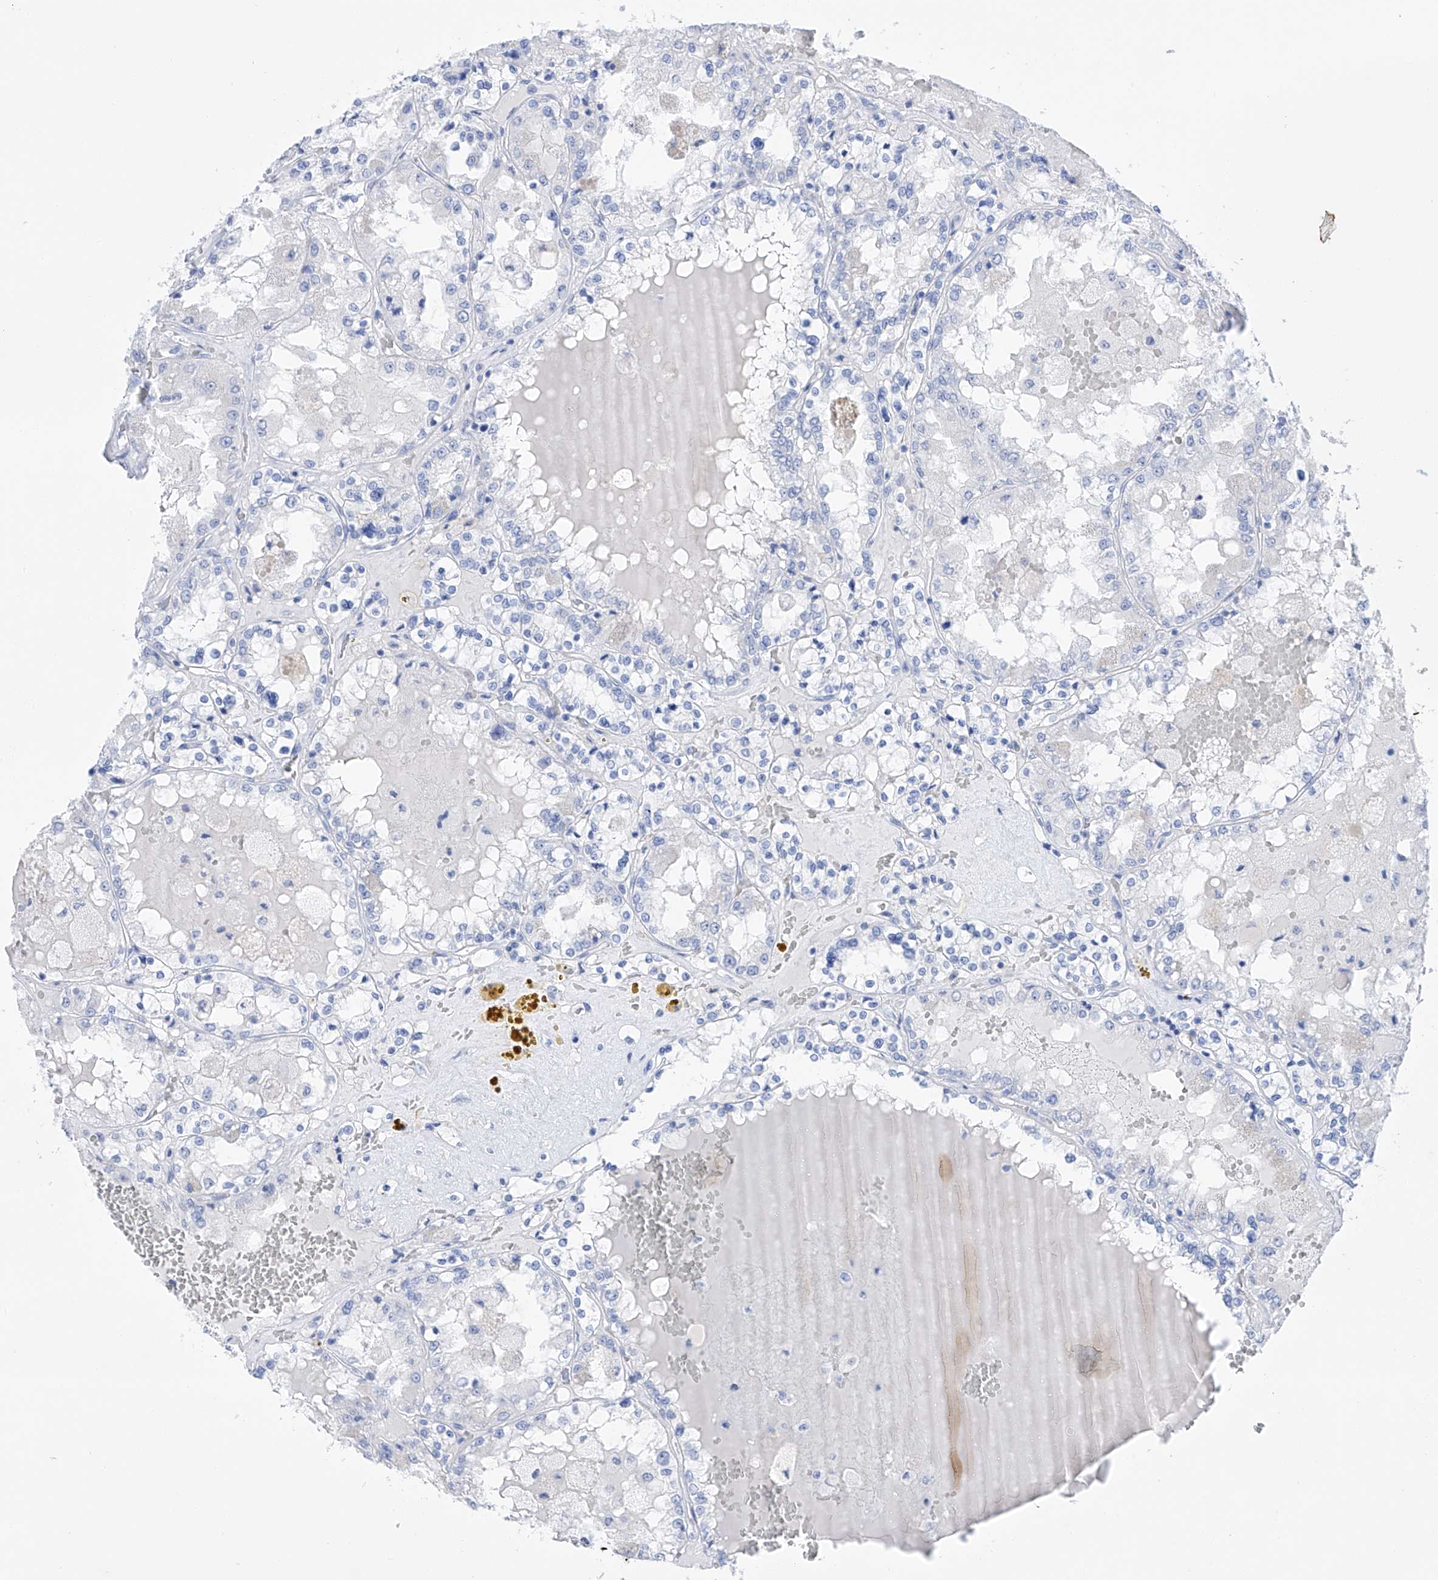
{"staining": {"intensity": "negative", "quantity": "none", "location": "none"}, "tissue": "renal cancer", "cell_type": "Tumor cells", "image_type": "cancer", "snomed": [{"axis": "morphology", "description": "Adenocarcinoma, NOS"}, {"axis": "topography", "description": "Kidney"}], "caption": "Immunohistochemical staining of renal adenocarcinoma shows no significant staining in tumor cells. (DAB (3,3'-diaminobenzidine) immunohistochemistry, high magnification).", "gene": "FLG", "patient": {"sex": "female", "age": 56}}